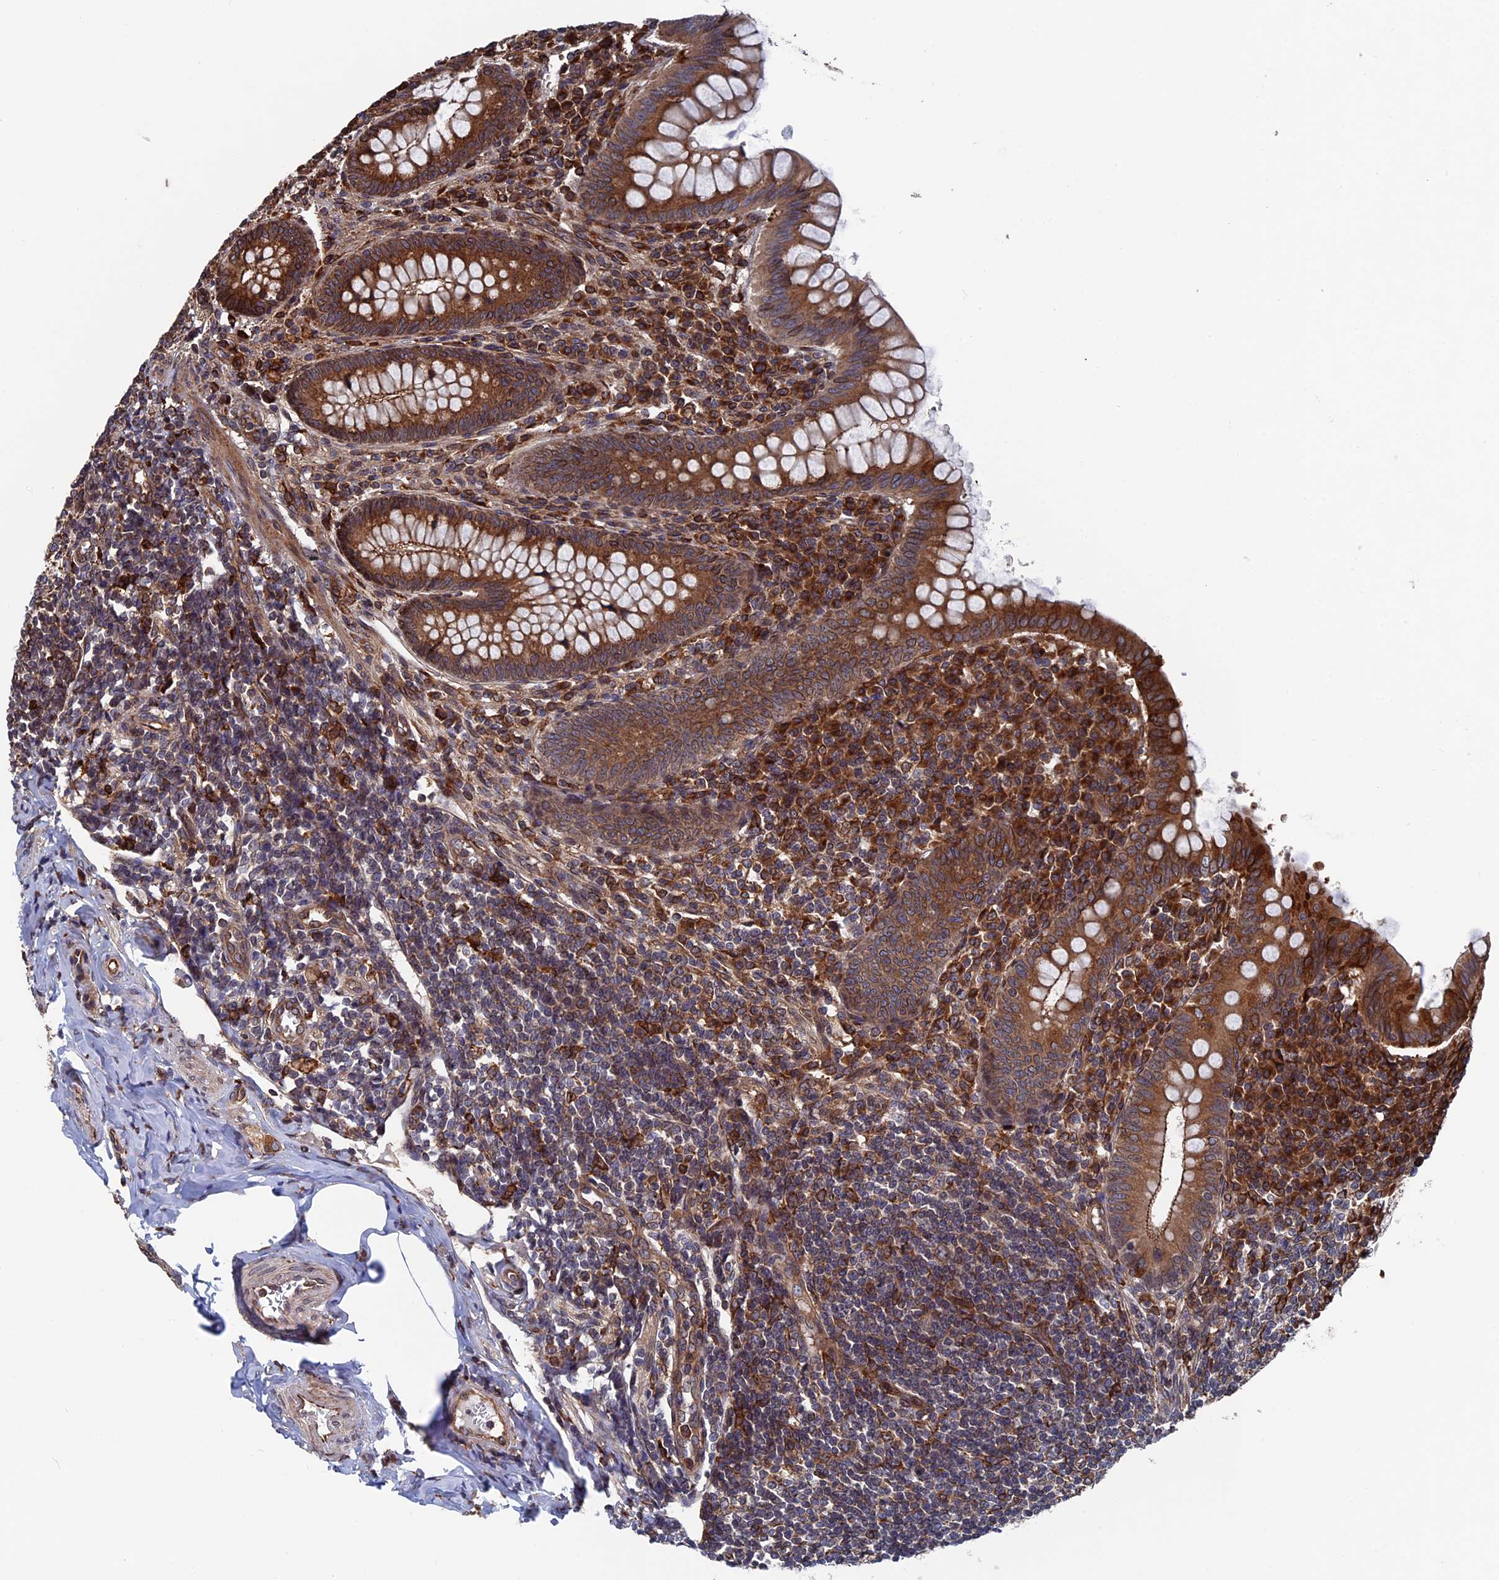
{"staining": {"intensity": "strong", "quantity": ">75%", "location": "cytoplasmic/membranous"}, "tissue": "appendix", "cell_type": "Glandular cells", "image_type": "normal", "snomed": [{"axis": "morphology", "description": "Normal tissue, NOS"}, {"axis": "topography", "description": "Appendix"}], "caption": "An image of human appendix stained for a protein displays strong cytoplasmic/membranous brown staining in glandular cells.", "gene": "RPUSD1", "patient": {"sex": "female", "age": 33}}